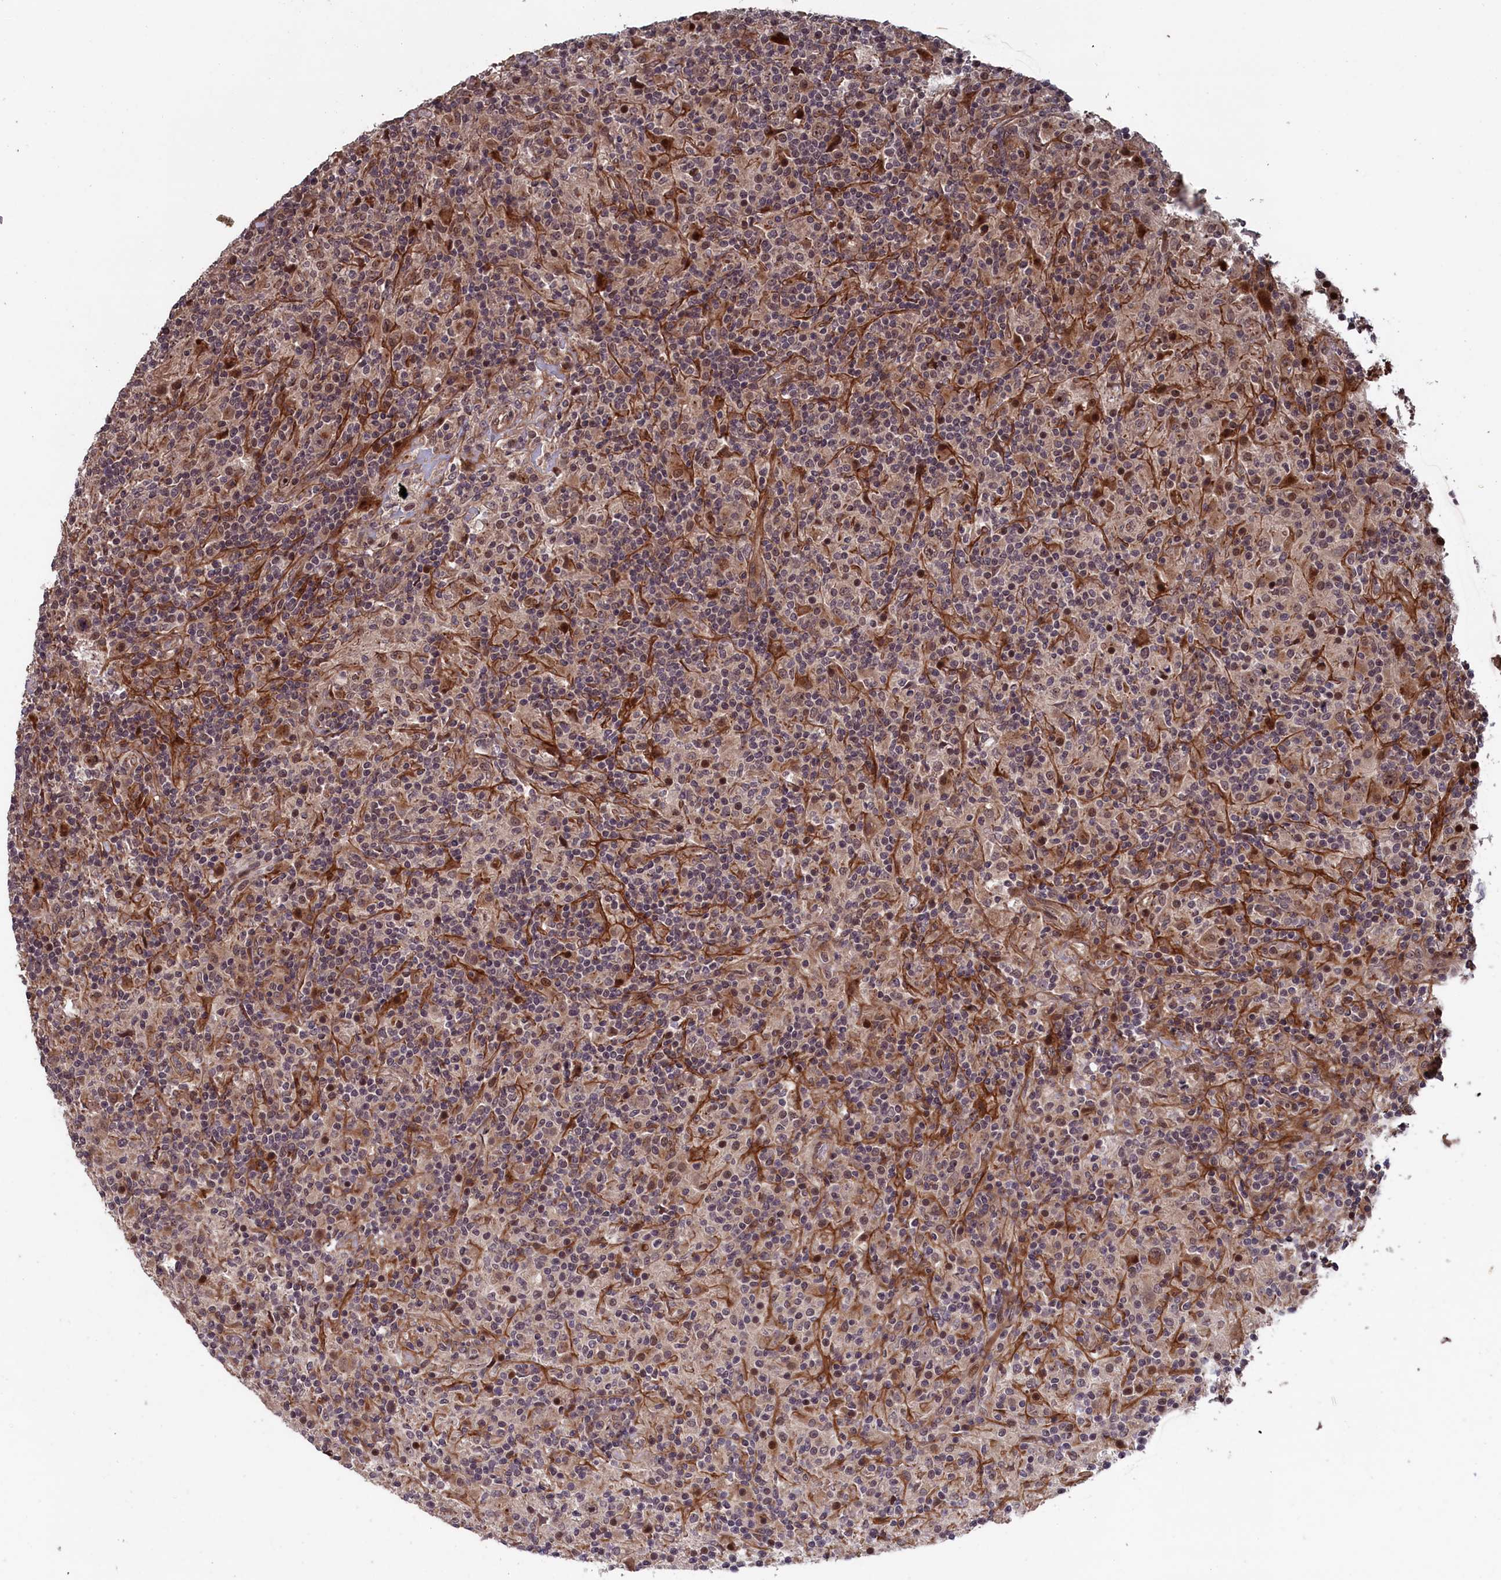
{"staining": {"intensity": "moderate", "quantity": "25%-75%", "location": "cytoplasmic/membranous,nuclear"}, "tissue": "lymphoma", "cell_type": "Tumor cells", "image_type": "cancer", "snomed": [{"axis": "morphology", "description": "Hodgkin's disease, NOS"}, {"axis": "topography", "description": "Lymph node"}], "caption": "There is medium levels of moderate cytoplasmic/membranous and nuclear positivity in tumor cells of lymphoma, as demonstrated by immunohistochemical staining (brown color).", "gene": "LSG1", "patient": {"sex": "male", "age": 70}}